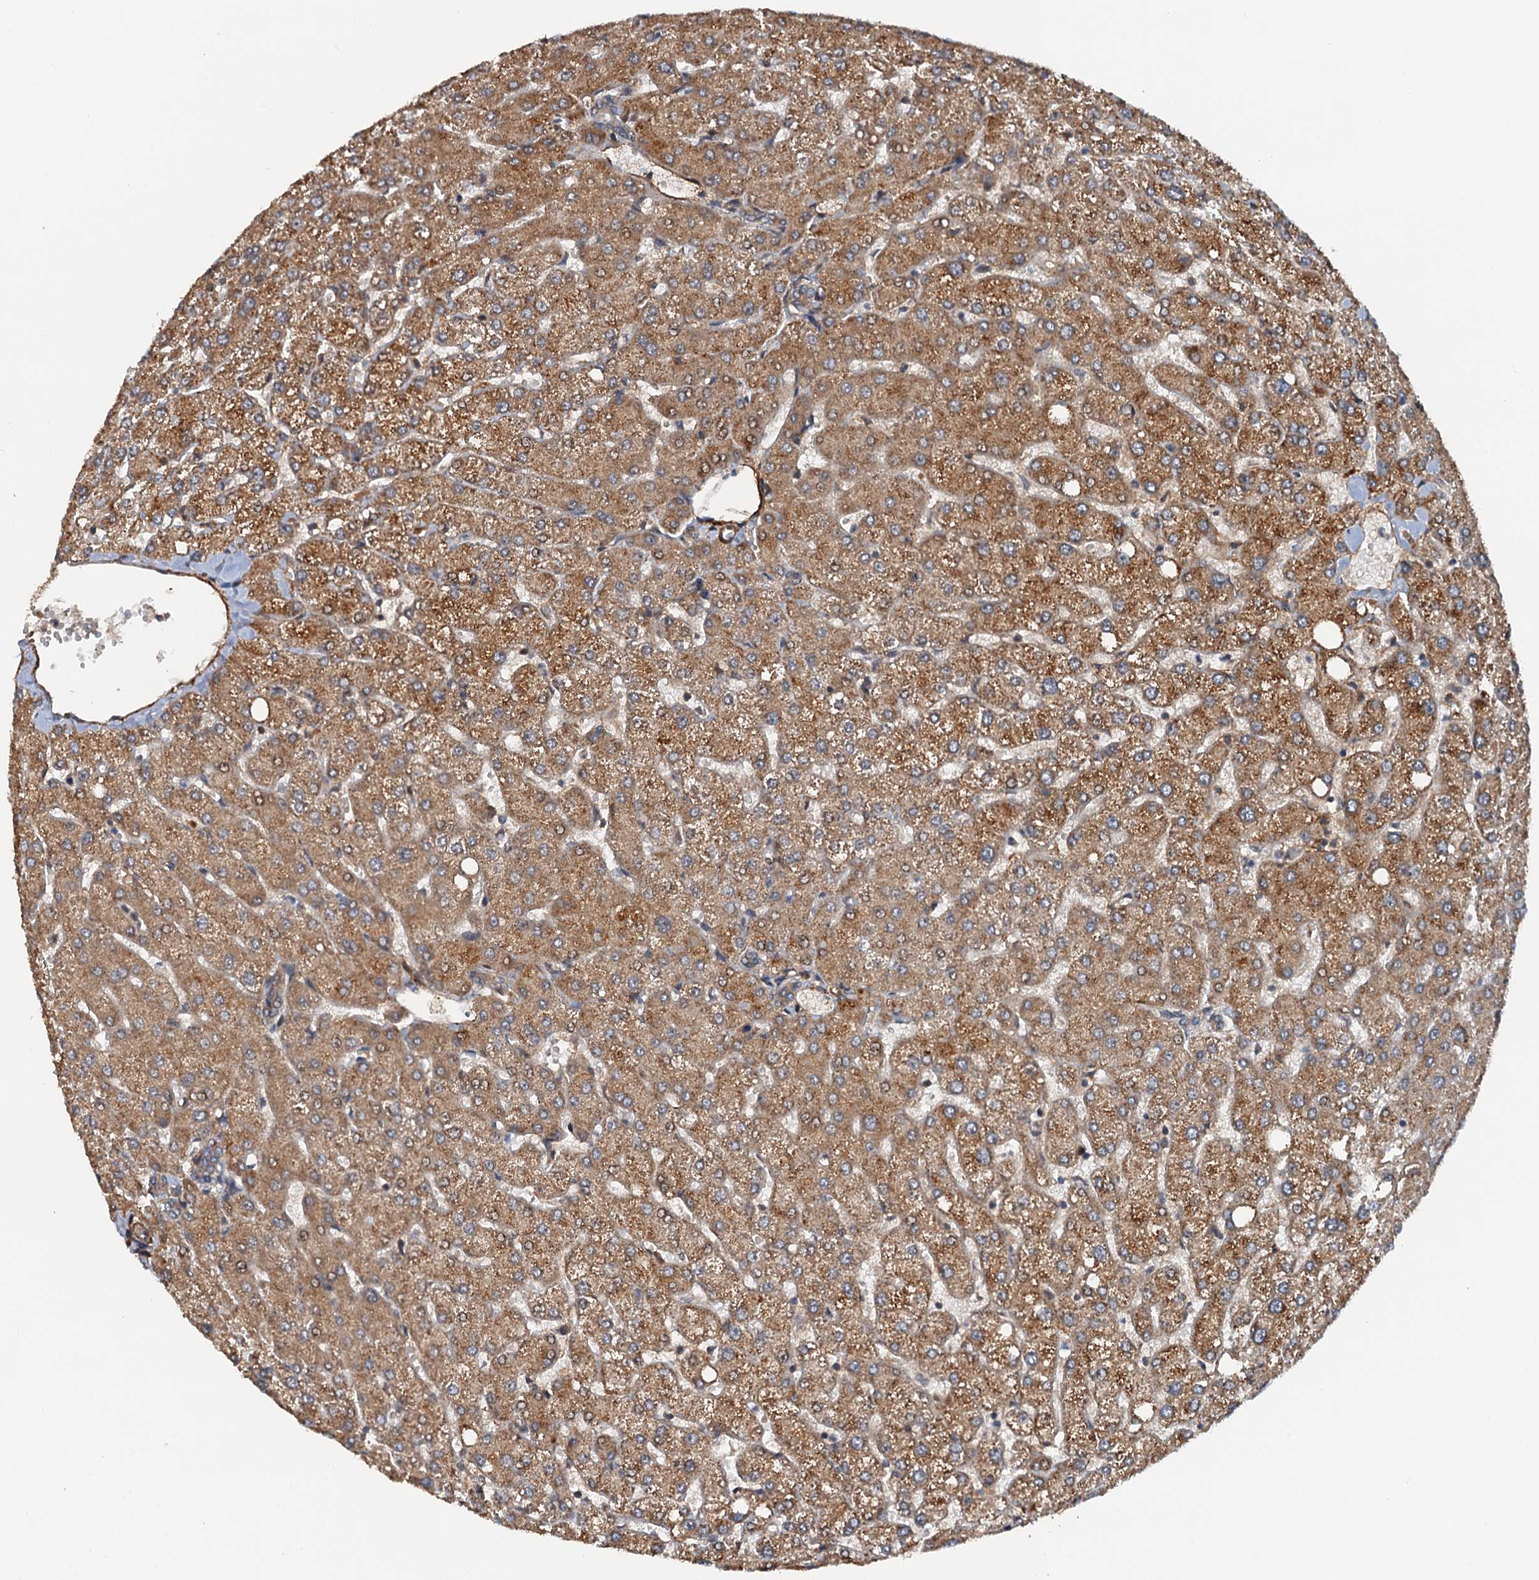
{"staining": {"intensity": "weak", "quantity": ">75%", "location": "cytoplasmic/membranous"}, "tissue": "liver", "cell_type": "Cholangiocytes", "image_type": "normal", "snomed": [{"axis": "morphology", "description": "Normal tissue, NOS"}, {"axis": "topography", "description": "Liver"}], "caption": "DAB (3,3'-diaminobenzidine) immunohistochemical staining of normal liver demonstrates weak cytoplasmic/membranous protein expression in about >75% of cholangiocytes. (brown staining indicates protein expression, while blue staining denotes nuclei).", "gene": "AAGAB", "patient": {"sex": "female", "age": 54}}